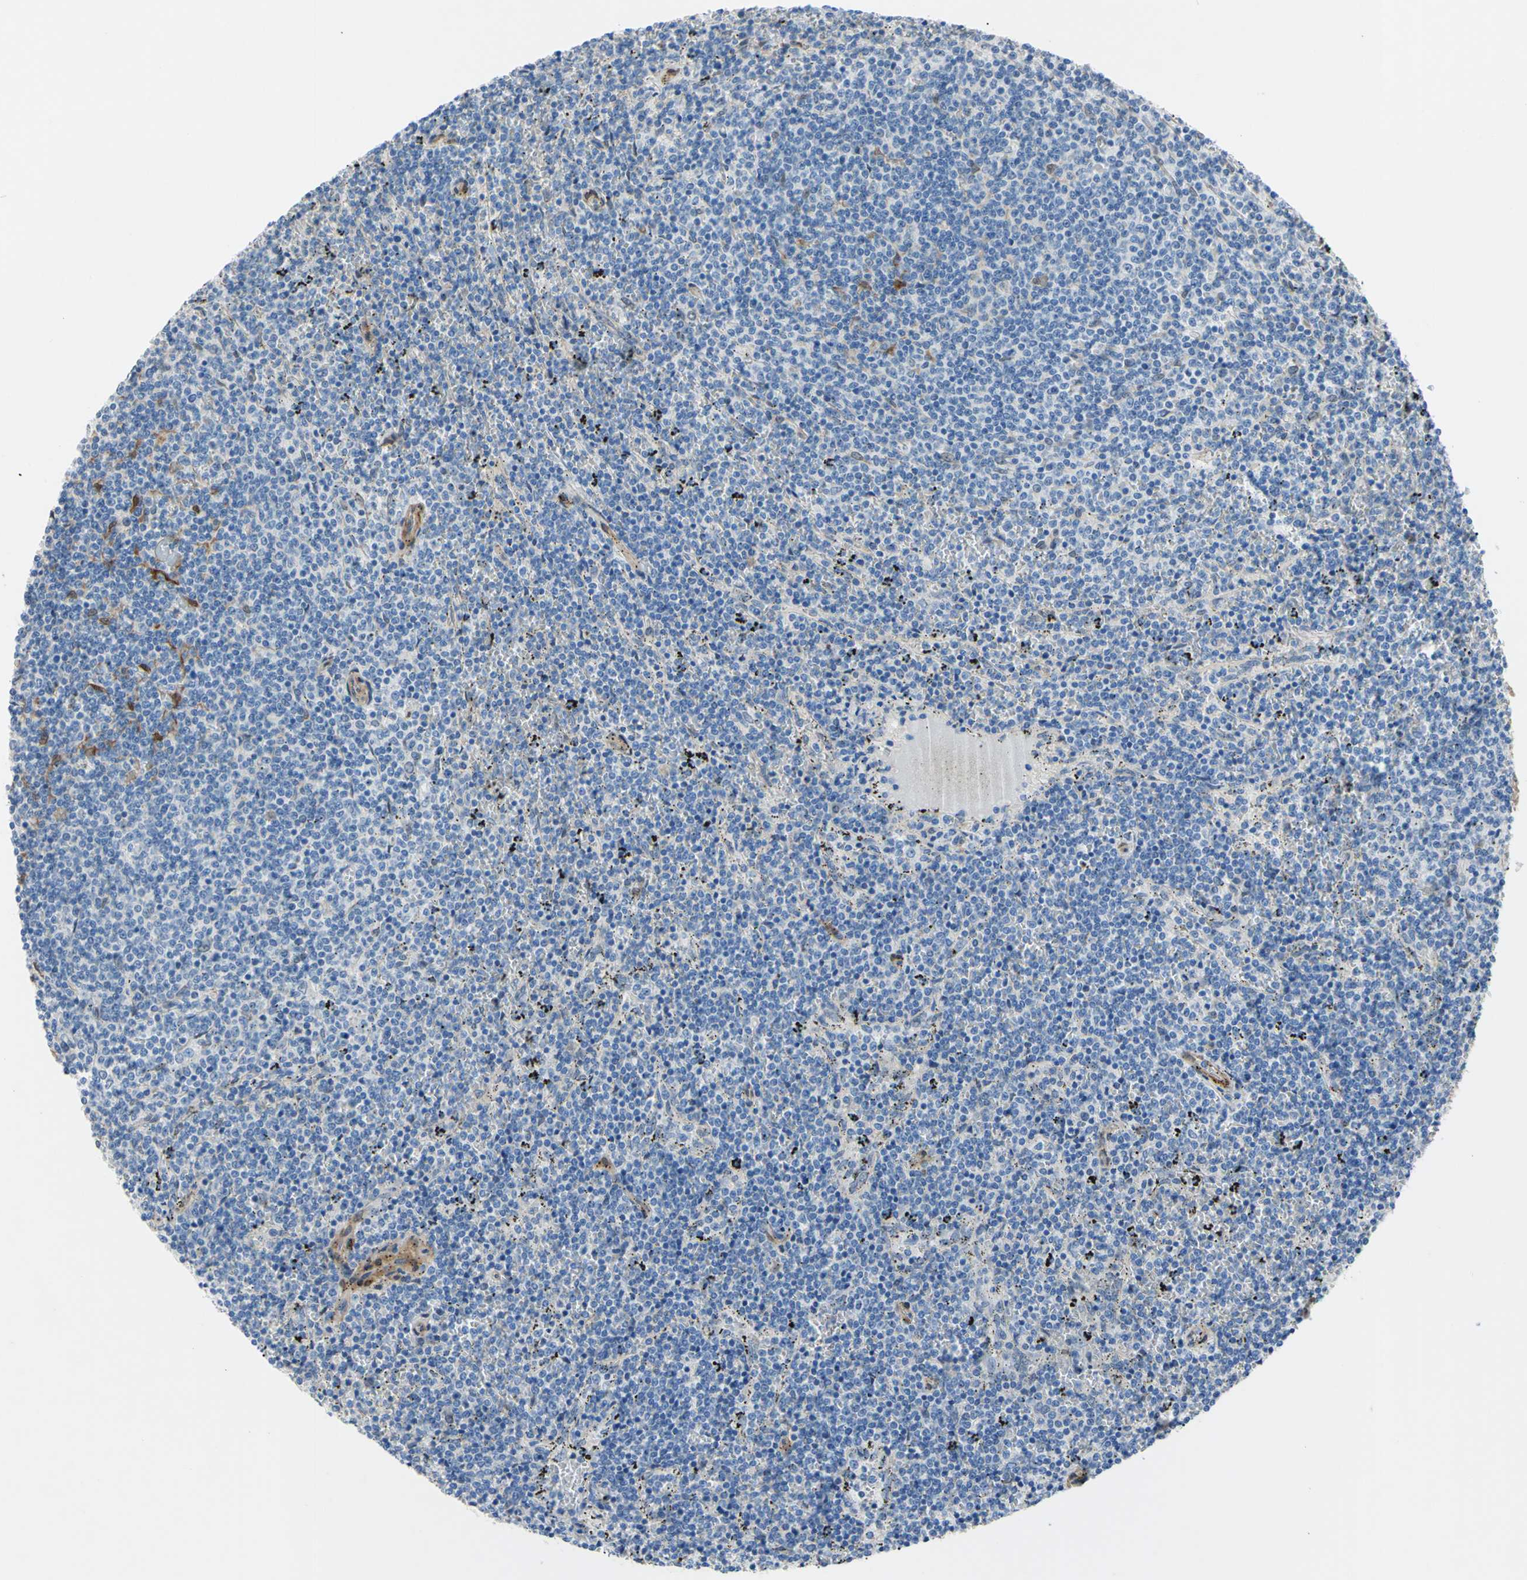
{"staining": {"intensity": "weak", "quantity": "<25%", "location": "cytoplasmic/membranous"}, "tissue": "lymphoma", "cell_type": "Tumor cells", "image_type": "cancer", "snomed": [{"axis": "morphology", "description": "Malignant lymphoma, non-Hodgkin's type, Low grade"}, {"axis": "topography", "description": "Spleen"}], "caption": "This is an IHC photomicrograph of human lymphoma. There is no expression in tumor cells.", "gene": "NOL3", "patient": {"sex": "female", "age": 50}}